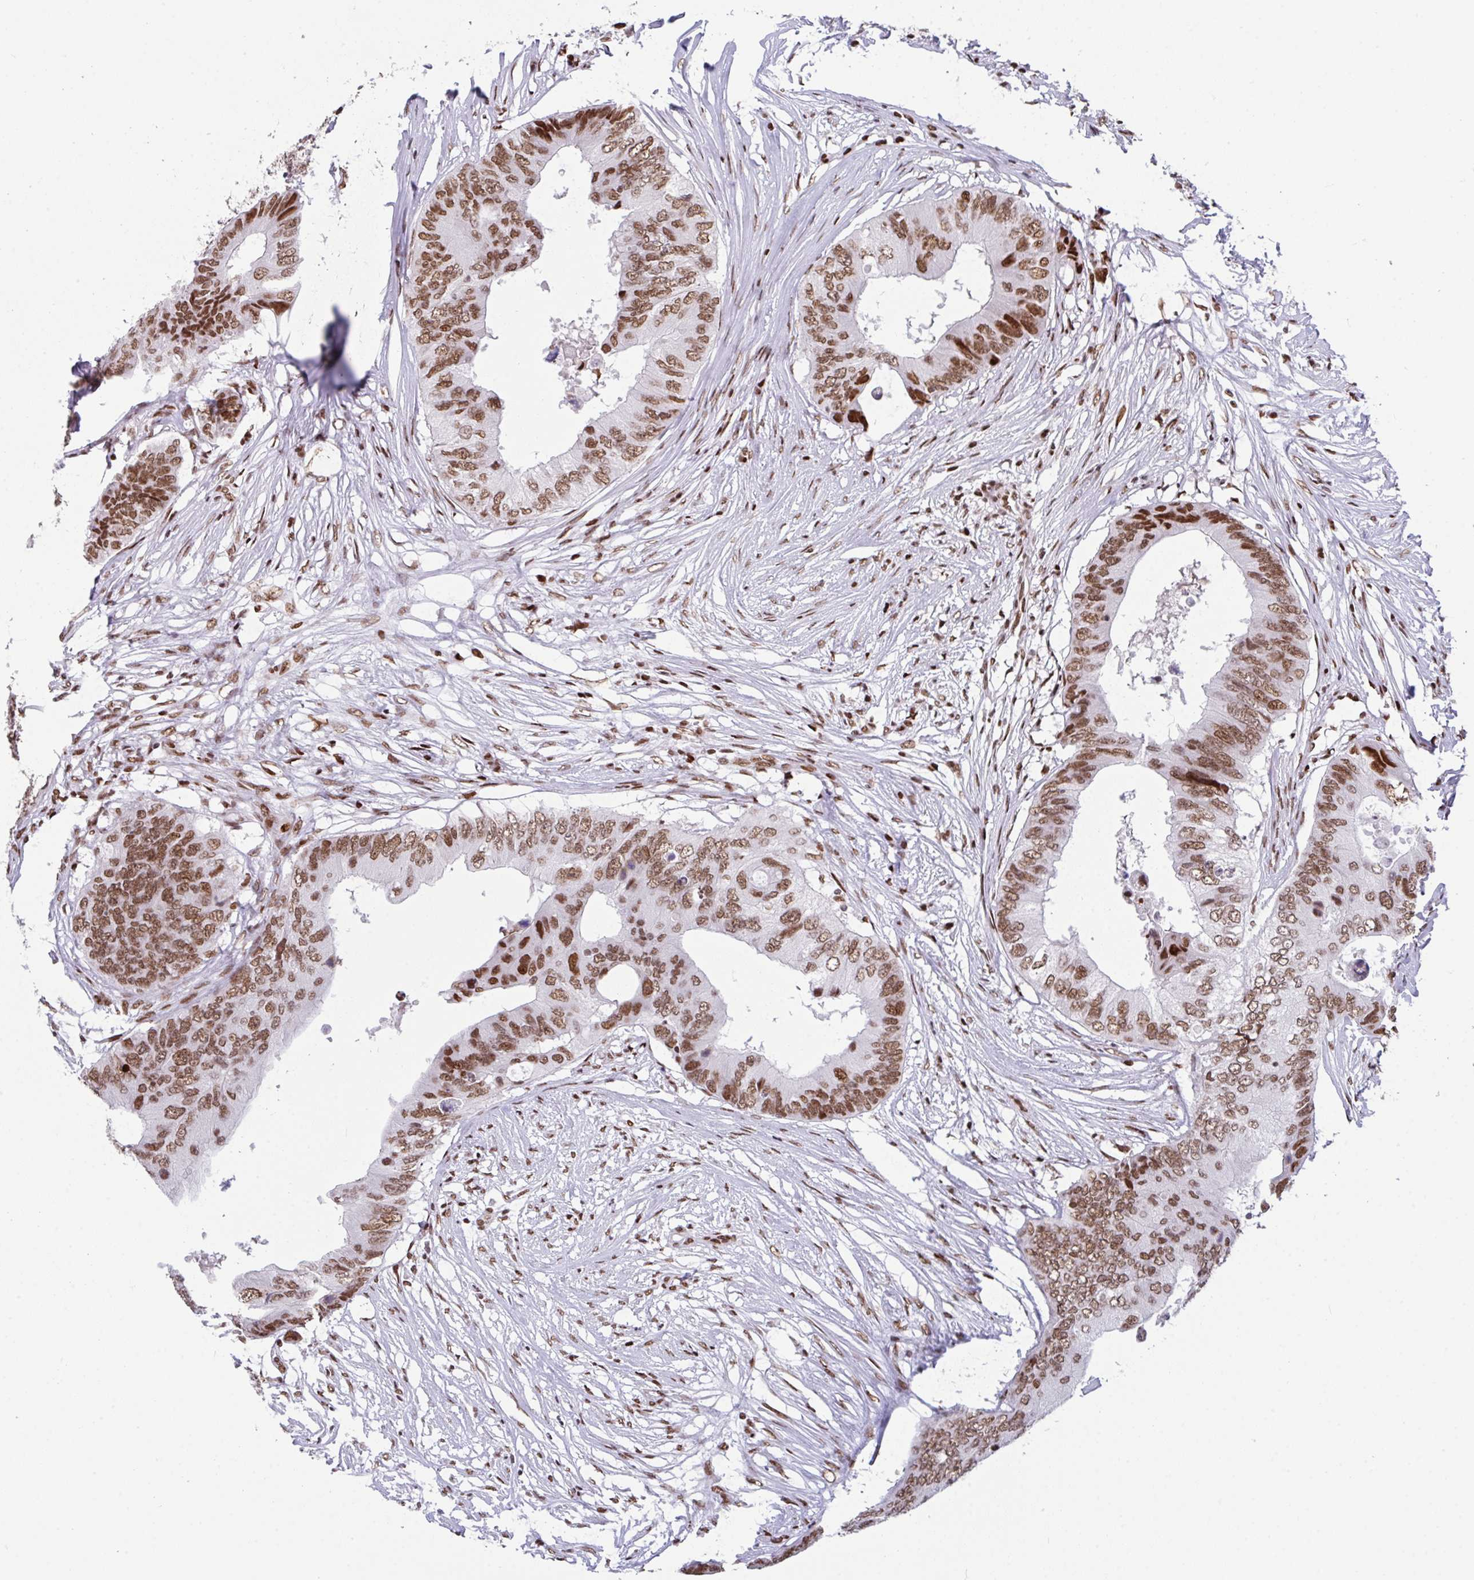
{"staining": {"intensity": "moderate", "quantity": ">75%", "location": "nuclear"}, "tissue": "colorectal cancer", "cell_type": "Tumor cells", "image_type": "cancer", "snomed": [{"axis": "morphology", "description": "Adenocarcinoma, NOS"}, {"axis": "topography", "description": "Colon"}], "caption": "A high-resolution photomicrograph shows IHC staining of adenocarcinoma (colorectal), which shows moderate nuclear expression in about >75% of tumor cells.", "gene": "CLP1", "patient": {"sex": "male", "age": 71}}